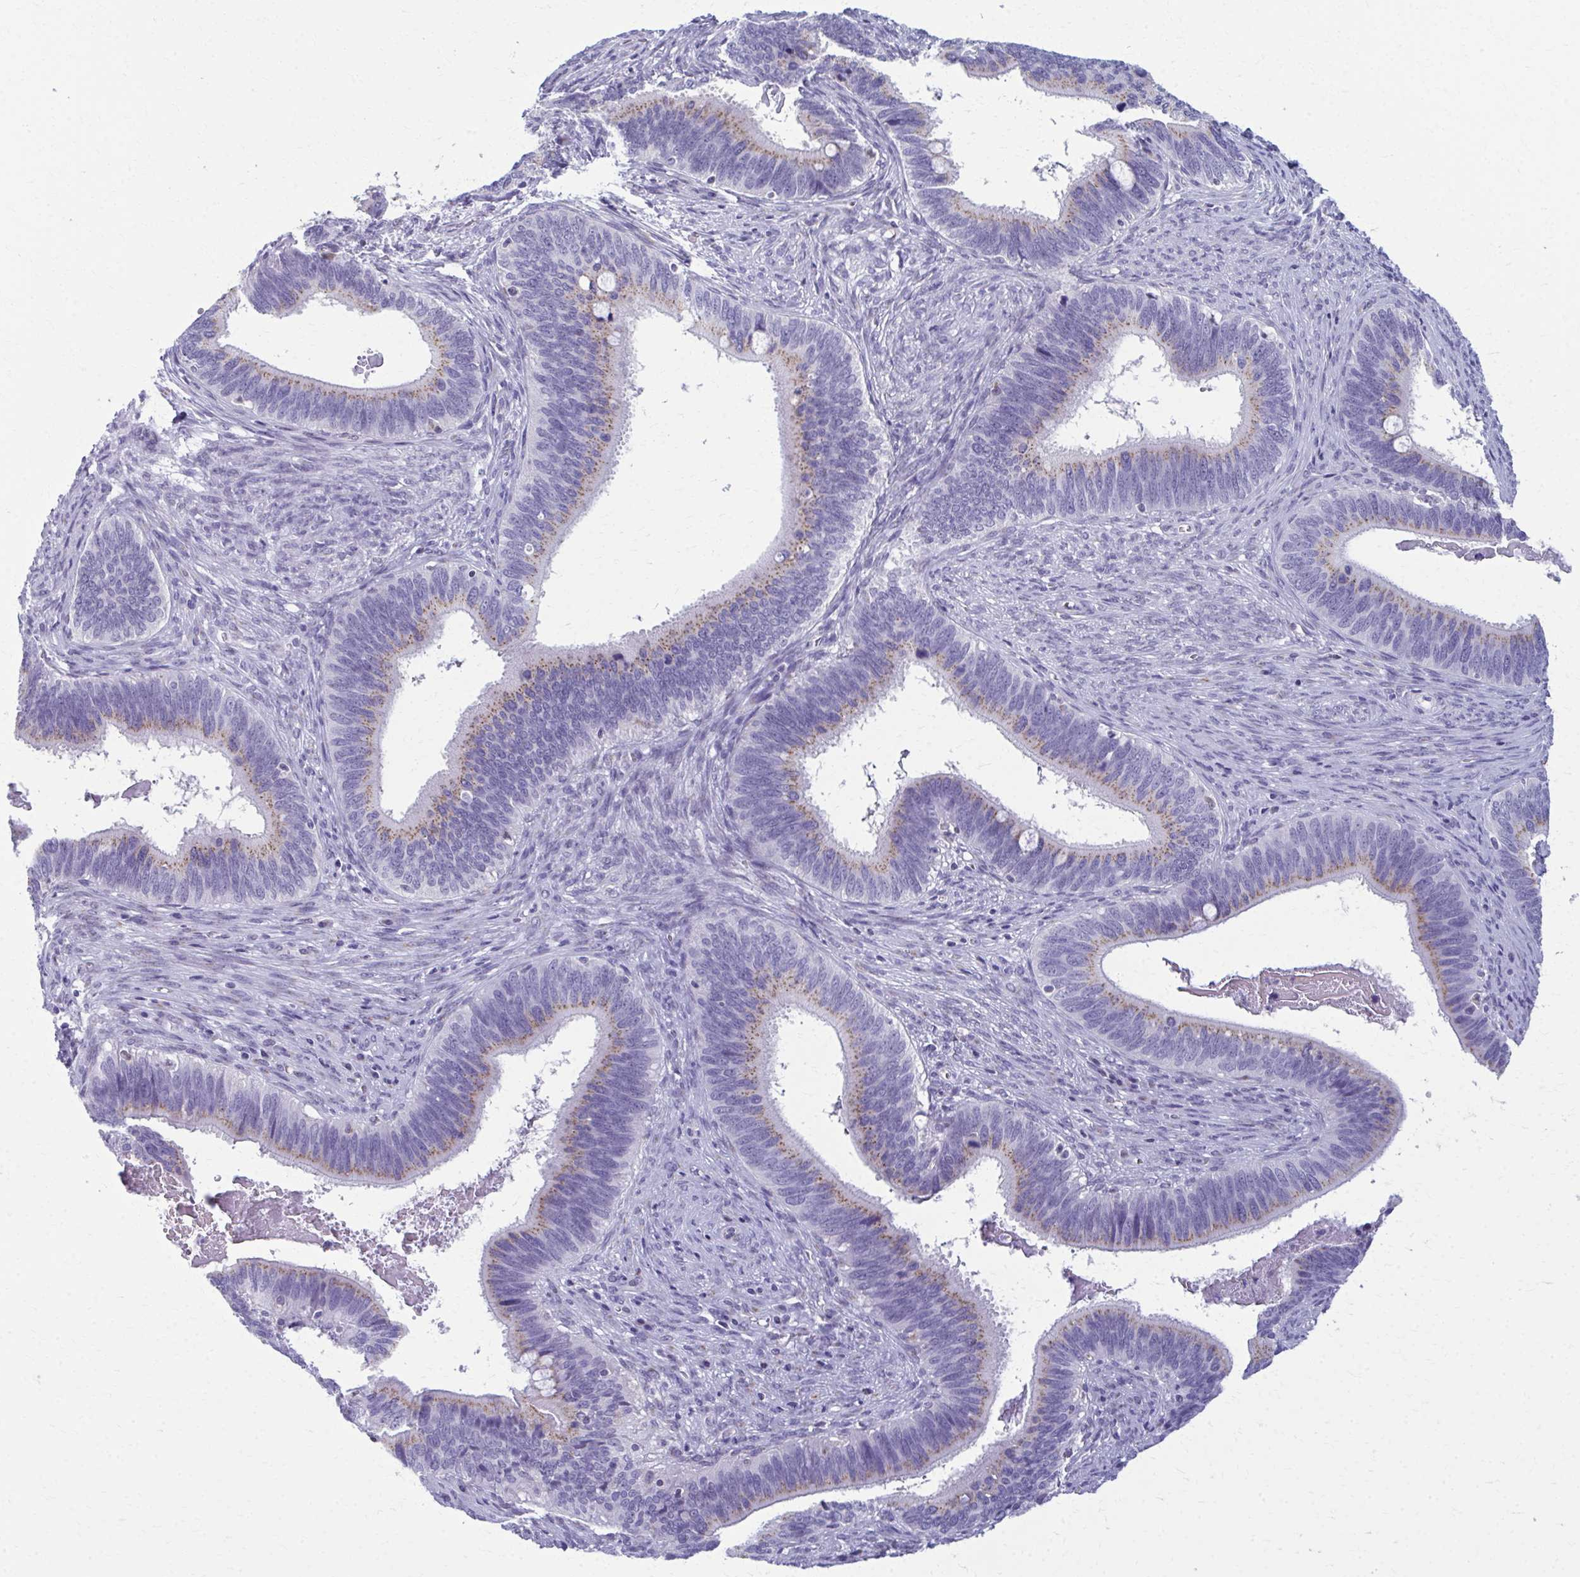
{"staining": {"intensity": "weak", "quantity": "25%-75%", "location": "cytoplasmic/membranous"}, "tissue": "cervical cancer", "cell_type": "Tumor cells", "image_type": "cancer", "snomed": [{"axis": "morphology", "description": "Adenocarcinoma, NOS"}, {"axis": "topography", "description": "Cervix"}], "caption": "High-power microscopy captured an IHC photomicrograph of cervical cancer (adenocarcinoma), revealing weak cytoplasmic/membranous staining in about 25%-75% of tumor cells.", "gene": "SCLY", "patient": {"sex": "female", "age": 42}}